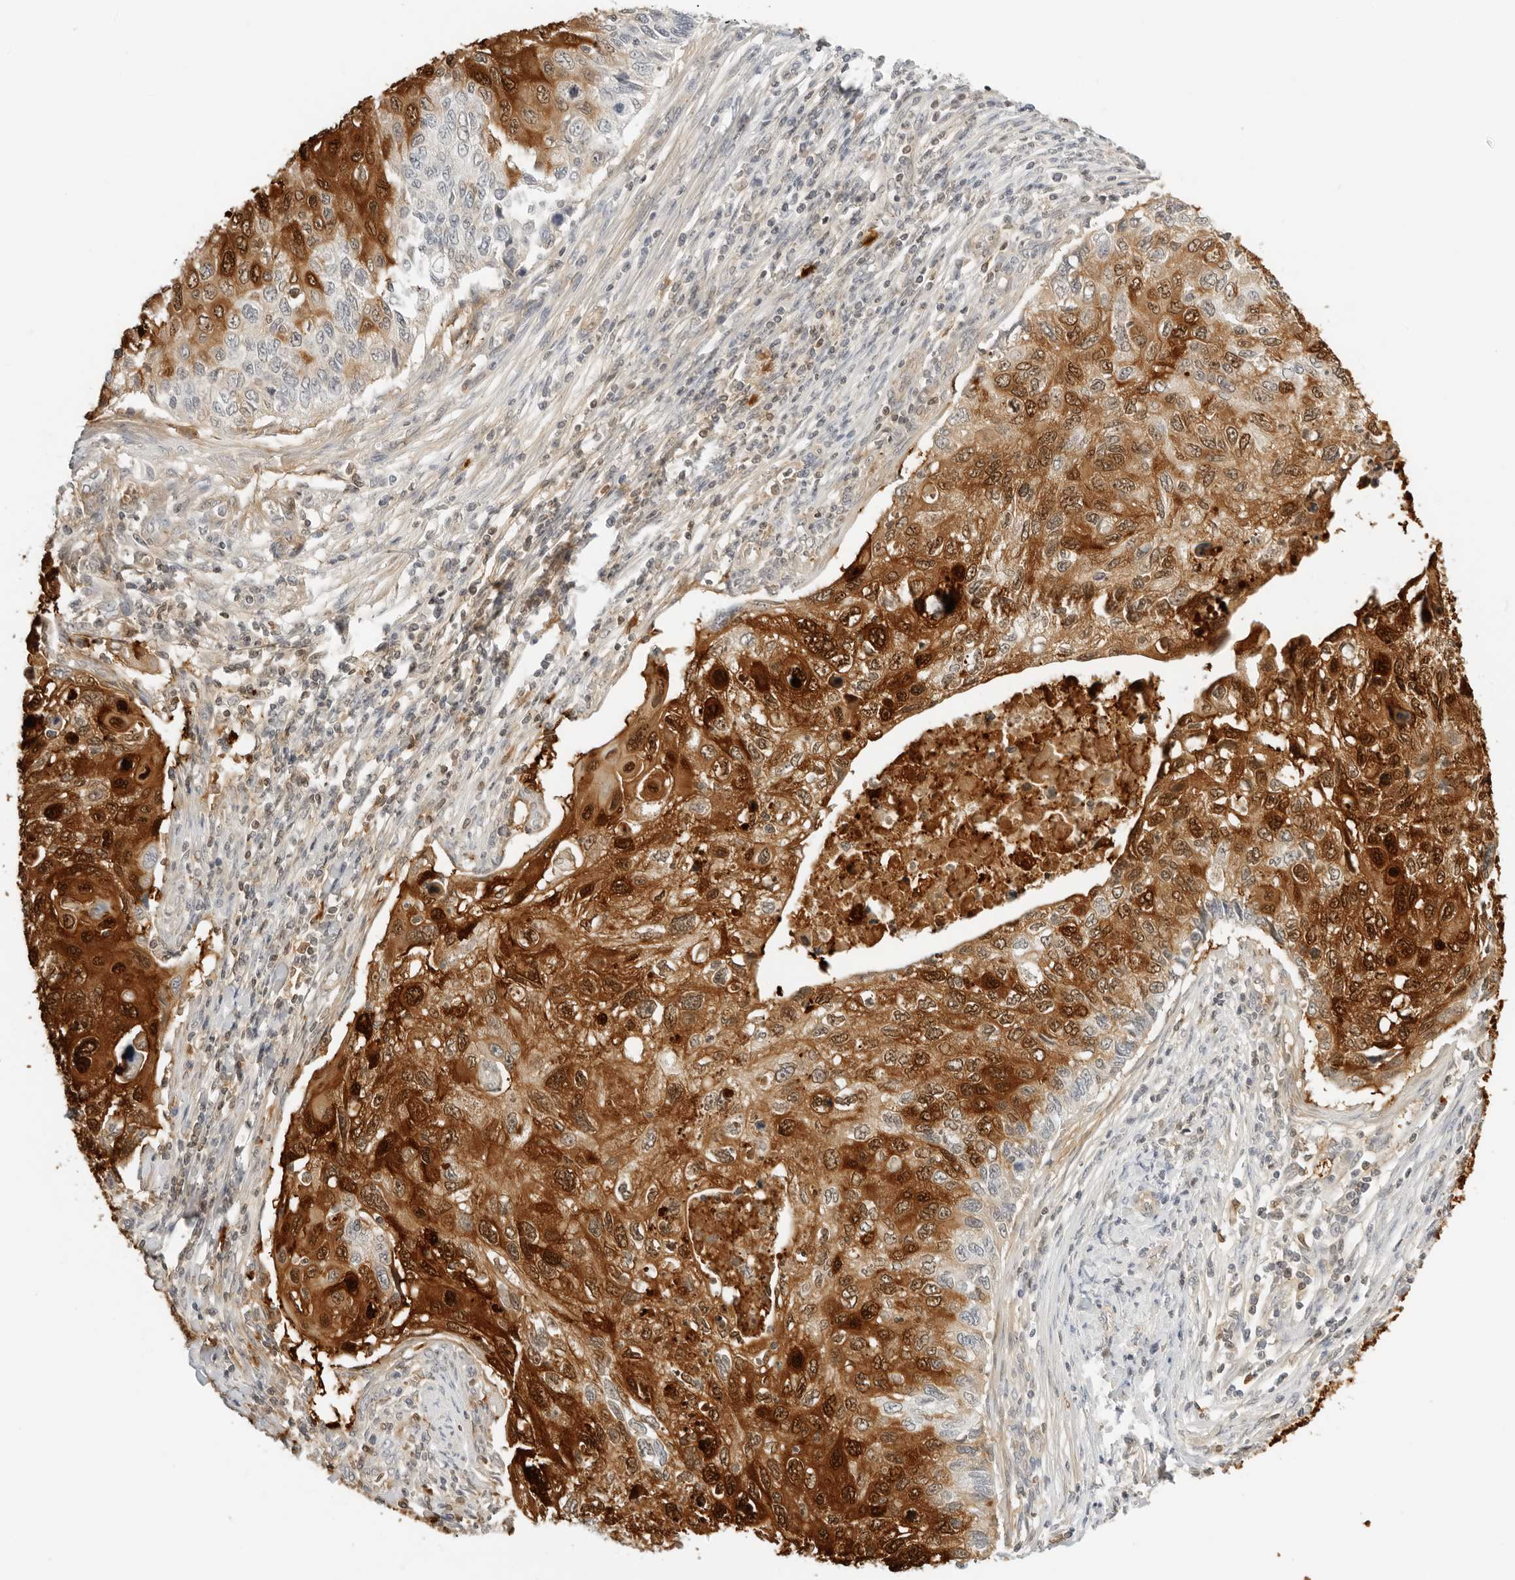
{"staining": {"intensity": "strong", "quantity": "25%-75%", "location": "cytoplasmic/membranous,nuclear"}, "tissue": "cervical cancer", "cell_type": "Tumor cells", "image_type": "cancer", "snomed": [{"axis": "morphology", "description": "Squamous cell carcinoma, NOS"}, {"axis": "topography", "description": "Cervix"}], "caption": "Brown immunohistochemical staining in cervical cancer exhibits strong cytoplasmic/membranous and nuclear positivity in about 25%-75% of tumor cells. The protein of interest is shown in brown color, while the nuclei are stained blue.", "gene": "OSCP1", "patient": {"sex": "female", "age": 70}}